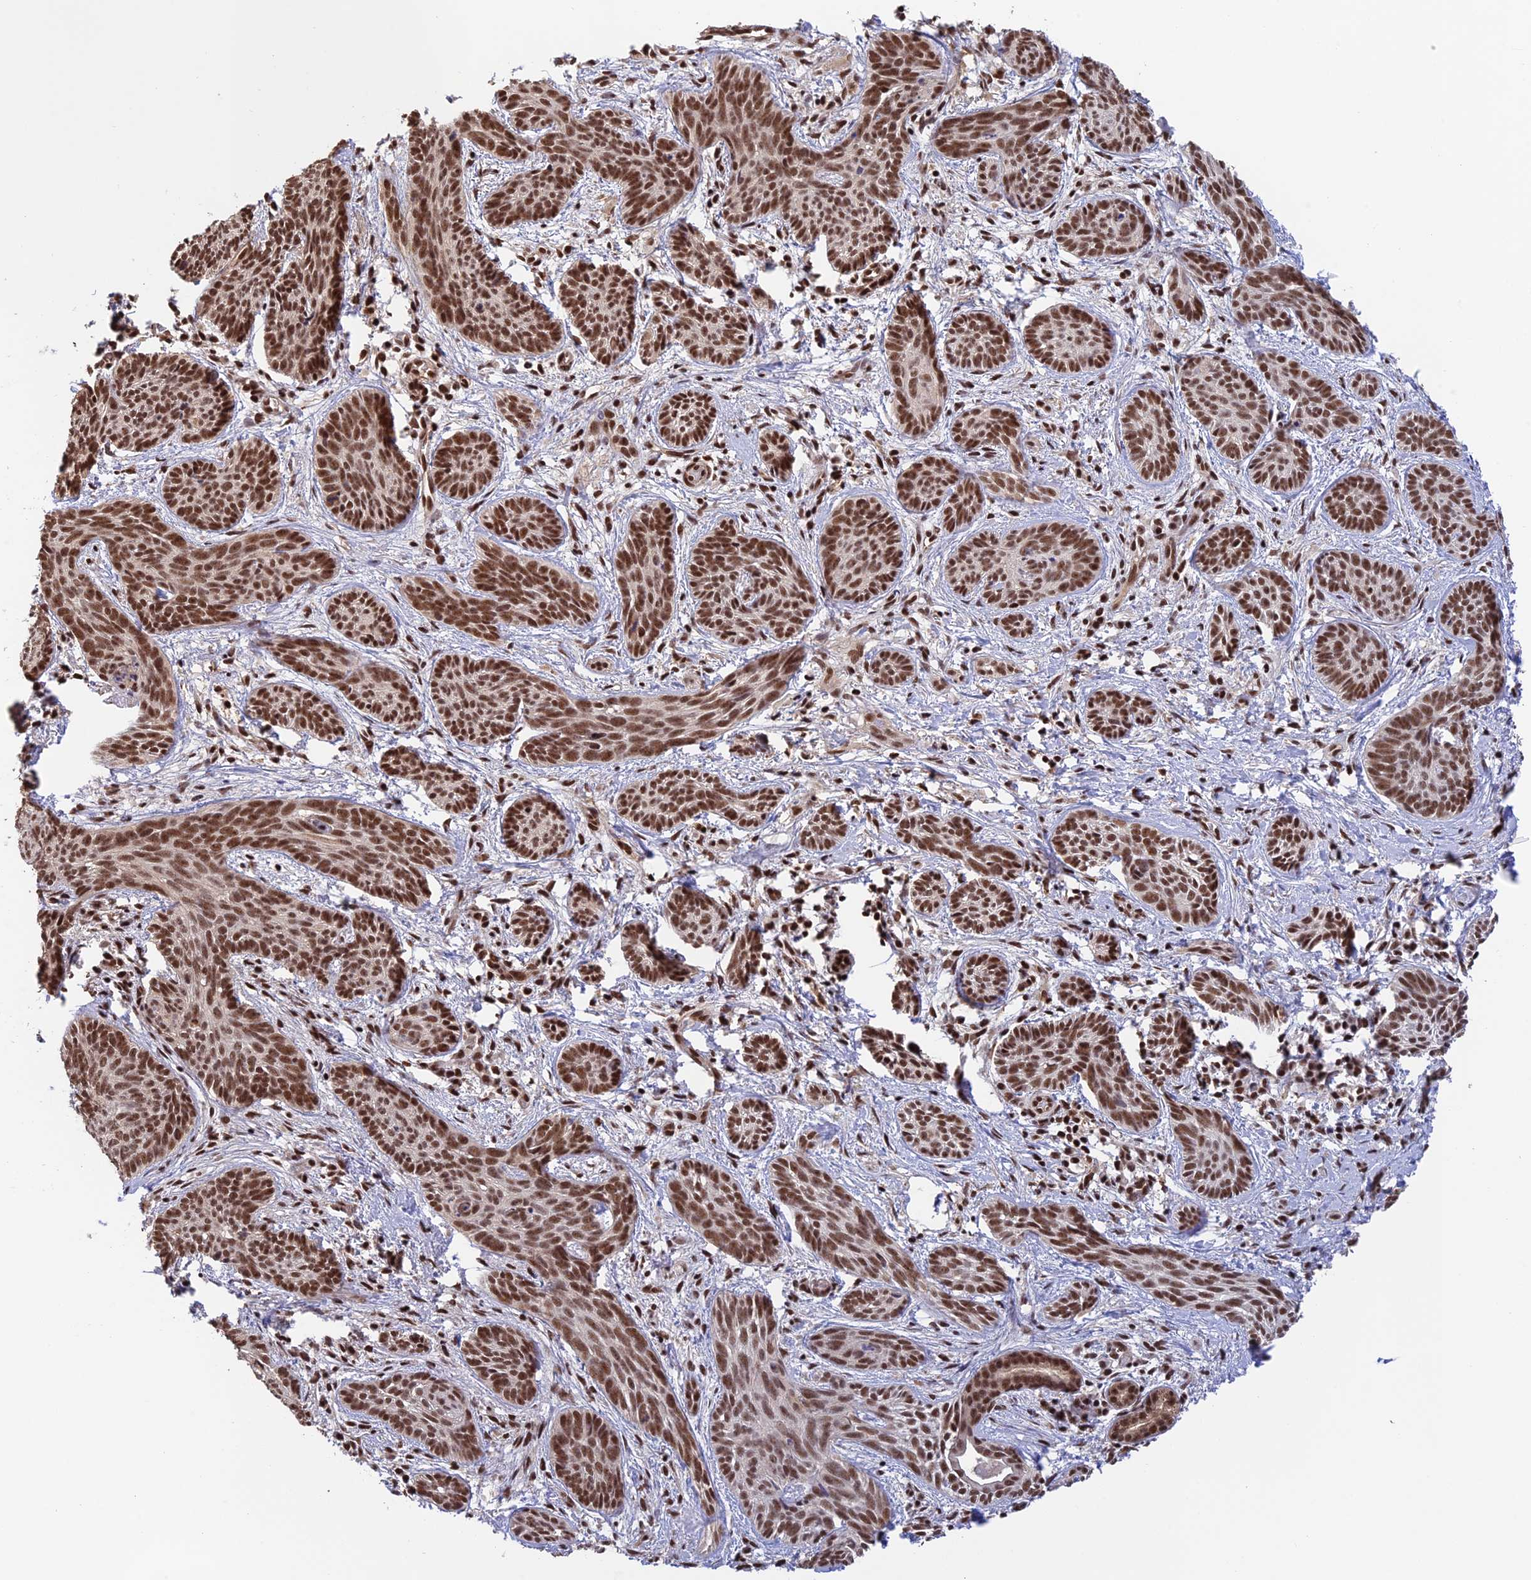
{"staining": {"intensity": "strong", "quantity": ">75%", "location": "nuclear"}, "tissue": "skin cancer", "cell_type": "Tumor cells", "image_type": "cancer", "snomed": [{"axis": "morphology", "description": "Basal cell carcinoma"}, {"axis": "topography", "description": "Skin"}], "caption": "An immunohistochemistry (IHC) histopathology image of tumor tissue is shown. Protein staining in brown labels strong nuclear positivity in skin cancer (basal cell carcinoma) within tumor cells.", "gene": "THAP11", "patient": {"sex": "female", "age": 81}}